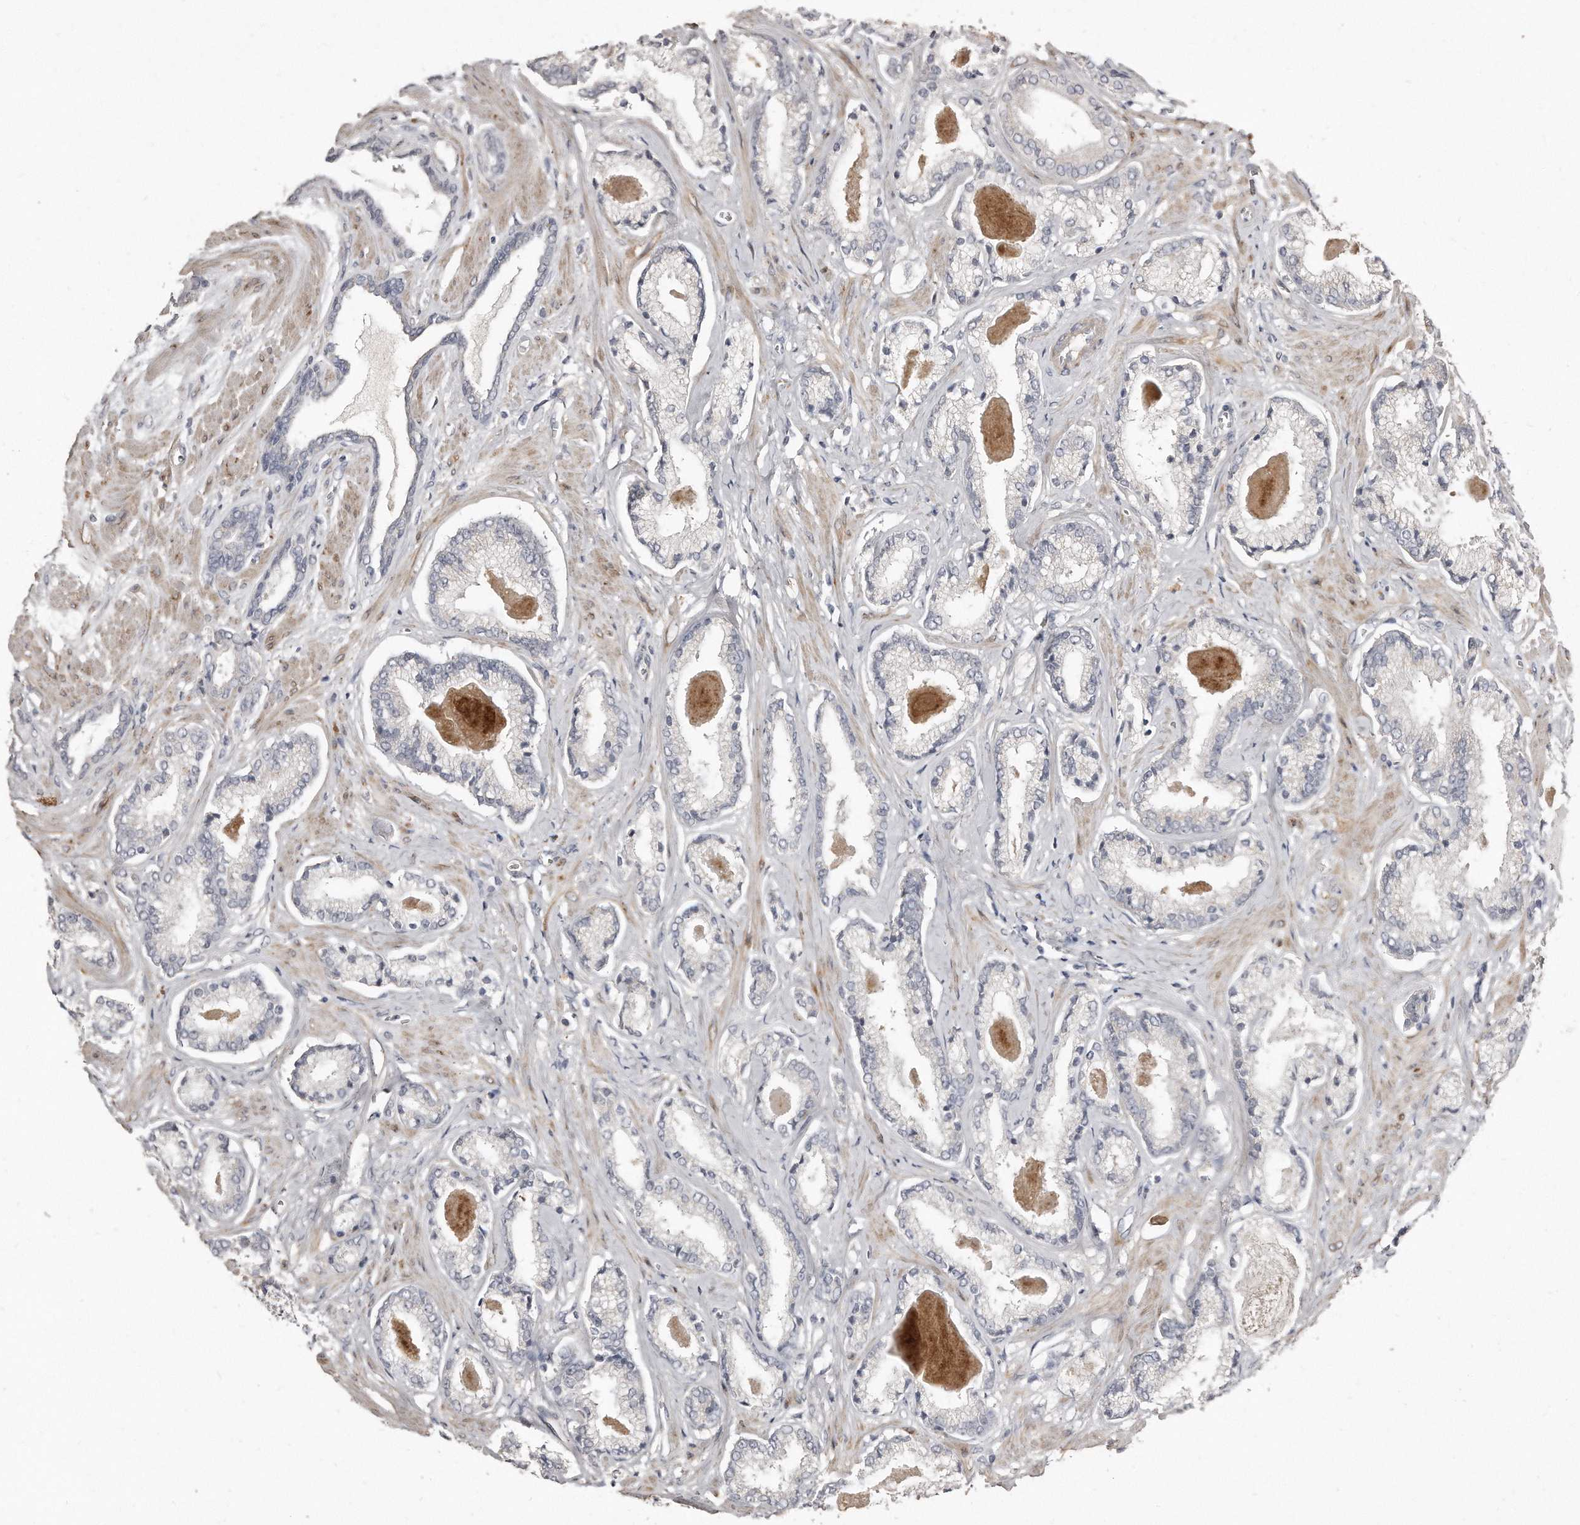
{"staining": {"intensity": "negative", "quantity": "none", "location": "none"}, "tissue": "prostate cancer", "cell_type": "Tumor cells", "image_type": "cancer", "snomed": [{"axis": "morphology", "description": "Adenocarcinoma, Low grade"}, {"axis": "topography", "description": "Prostate"}], "caption": "An immunohistochemistry (IHC) histopathology image of prostate cancer is shown. There is no staining in tumor cells of prostate cancer. The staining was performed using DAB to visualize the protein expression in brown, while the nuclei were stained in blue with hematoxylin (Magnification: 20x).", "gene": "LMOD1", "patient": {"sex": "male", "age": 70}}